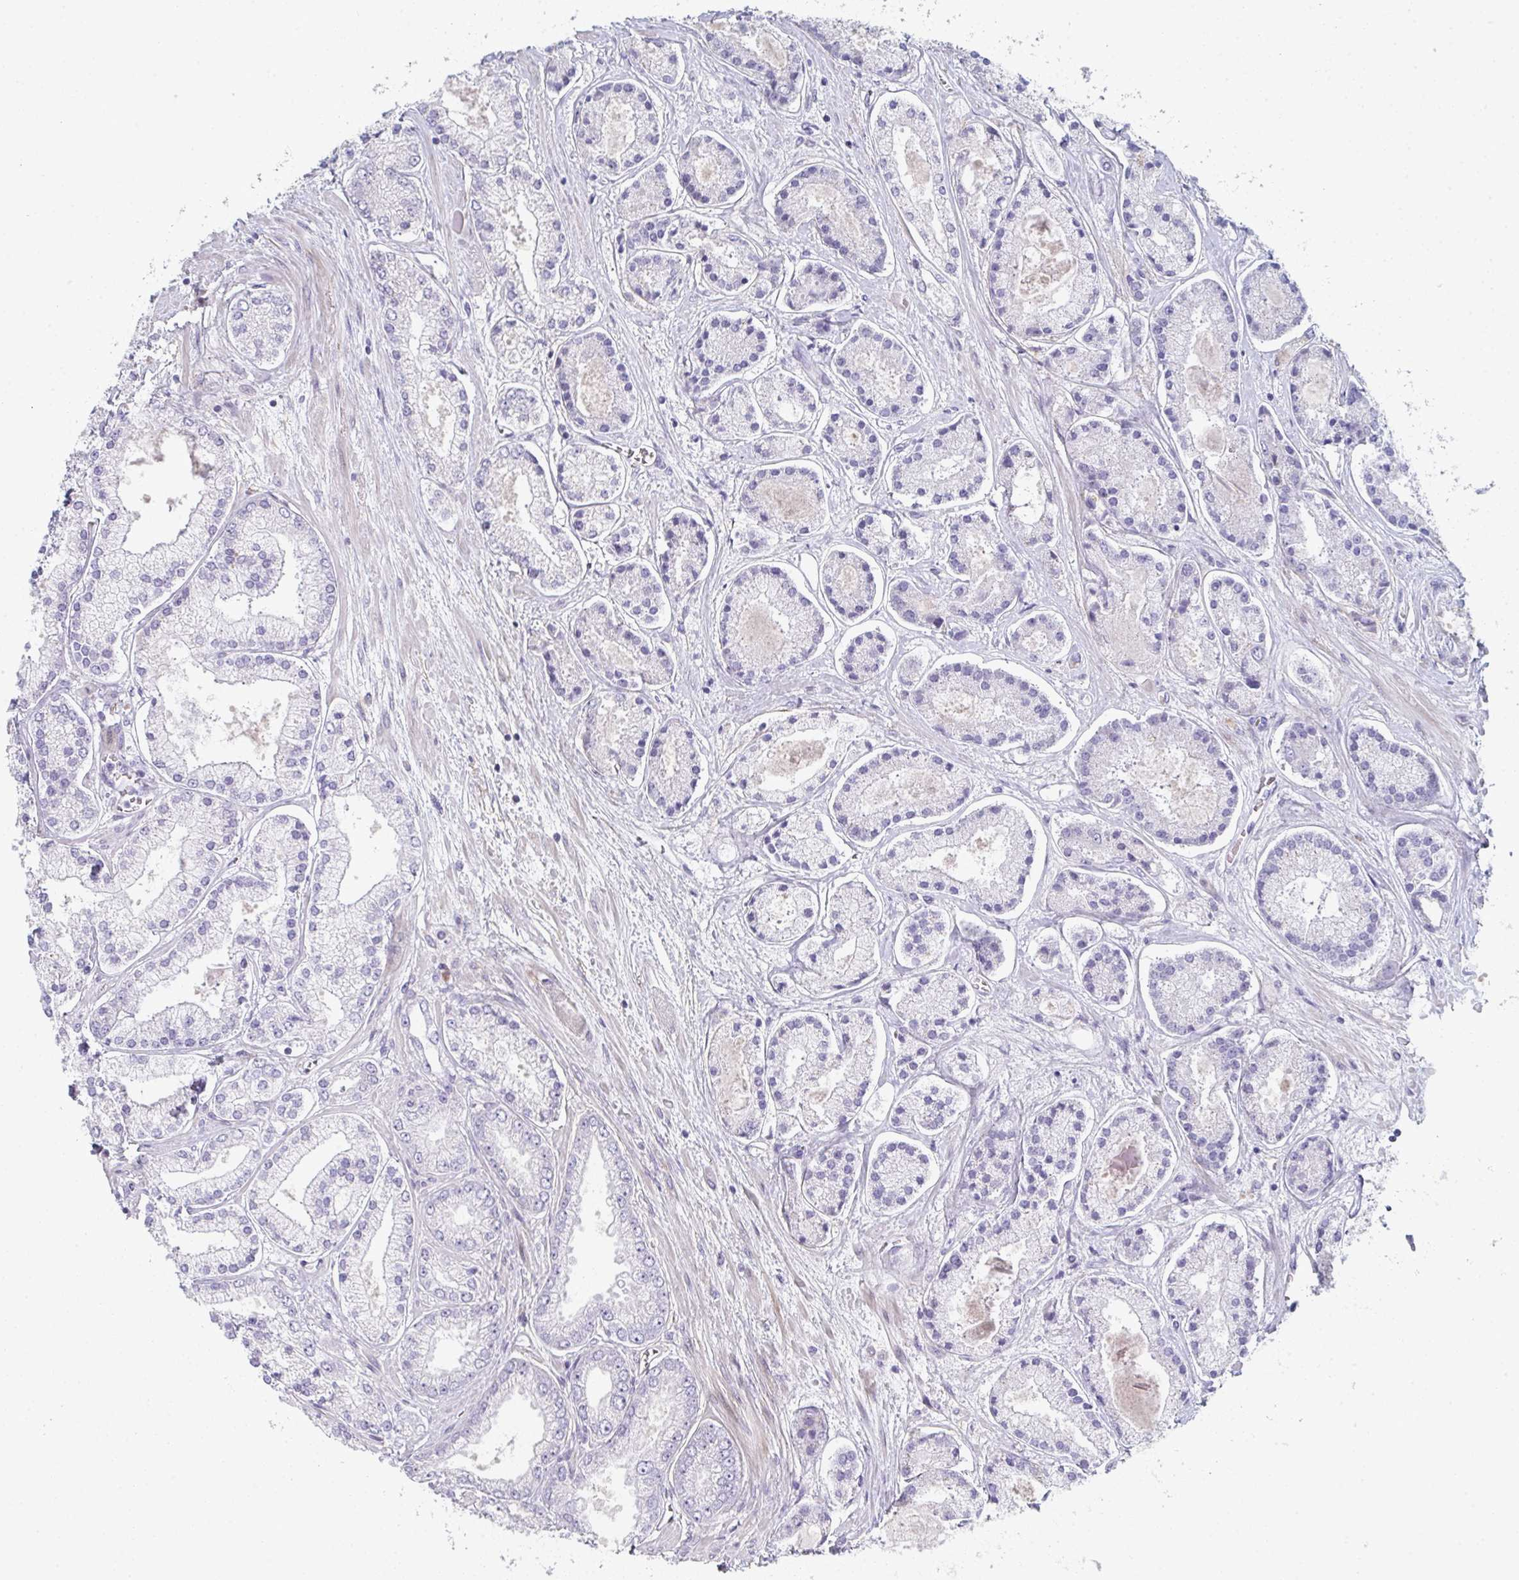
{"staining": {"intensity": "negative", "quantity": "none", "location": "none"}, "tissue": "prostate cancer", "cell_type": "Tumor cells", "image_type": "cancer", "snomed": [{"axis": "morphology", "description": "Adenocarcinoma, High grade"}, {"axis": "topography", "description": "Prostate"}], "caption": "DAB immunohistochemical staining of prostate cancer reveals no significant positivity in tumor cells.", "gene": "A1CF", "patient": {"sex": "male", "age": 67}}